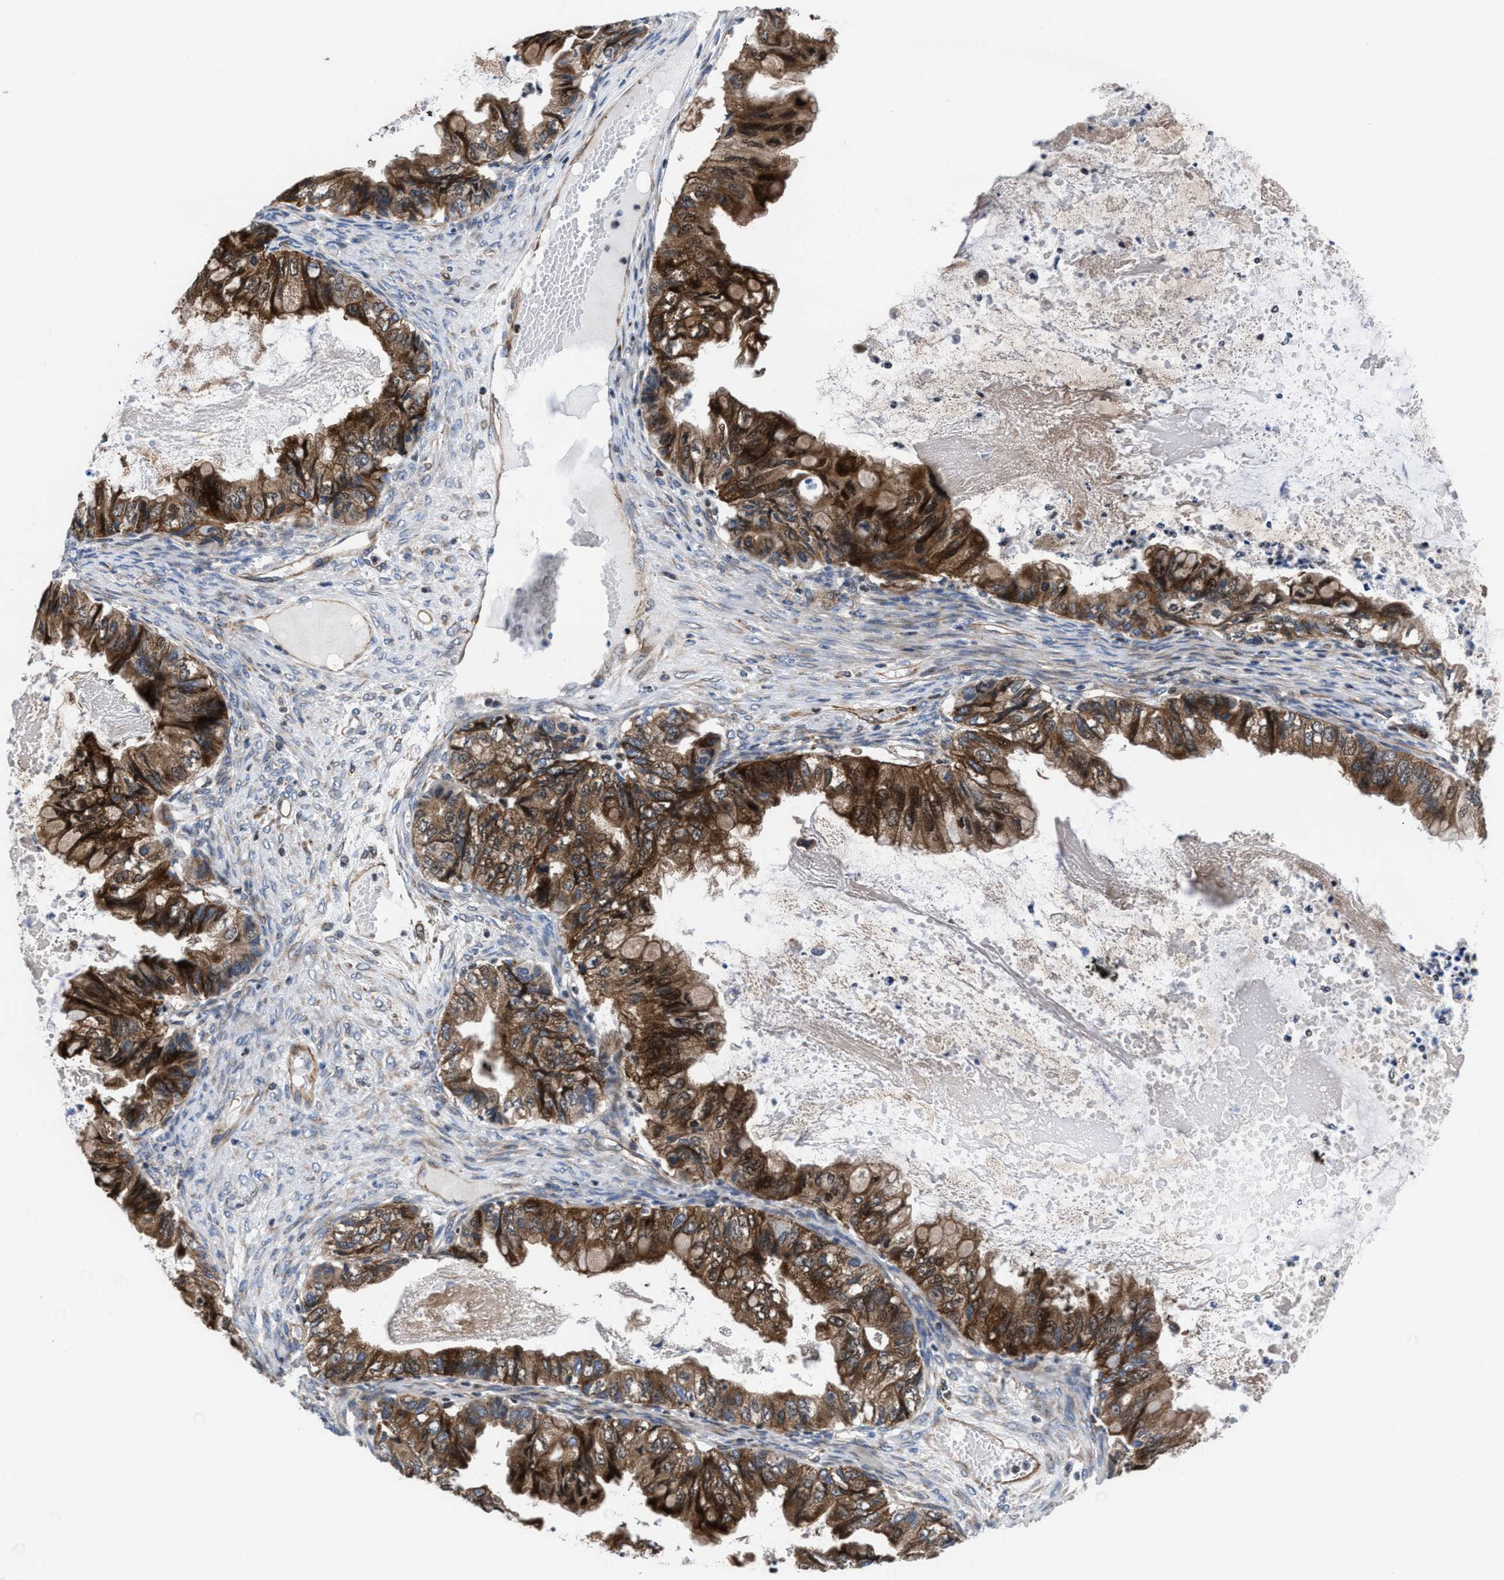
{"staining": {"intensity": "strong", "quantity": ">75%", "location": "cytoplasmic/membranous"}, "tissue": "ovarian cancer", "cell_type": "Tumor cells", "image_type": "cancer", "snomed": [{"axis": "morphology", "description": "Cystadenocarcinoma, mucinous, NOS"}, {"axis": "topography", "description": "Ovary"}], "caption": "Ovarian cancer (mucinous cystadenocarcinoma) stained for a protein demonstrates strong cytoplasmic/membranous positivity in tumor cells. The staining was performed using DAB (3,3'-diaminobenzidine), with brown indicating positive protein expression. Nuclei are stained blue with hematoxylin.", "gene": "PRR15L", "patient": {"sex": "female", "age": 80}}